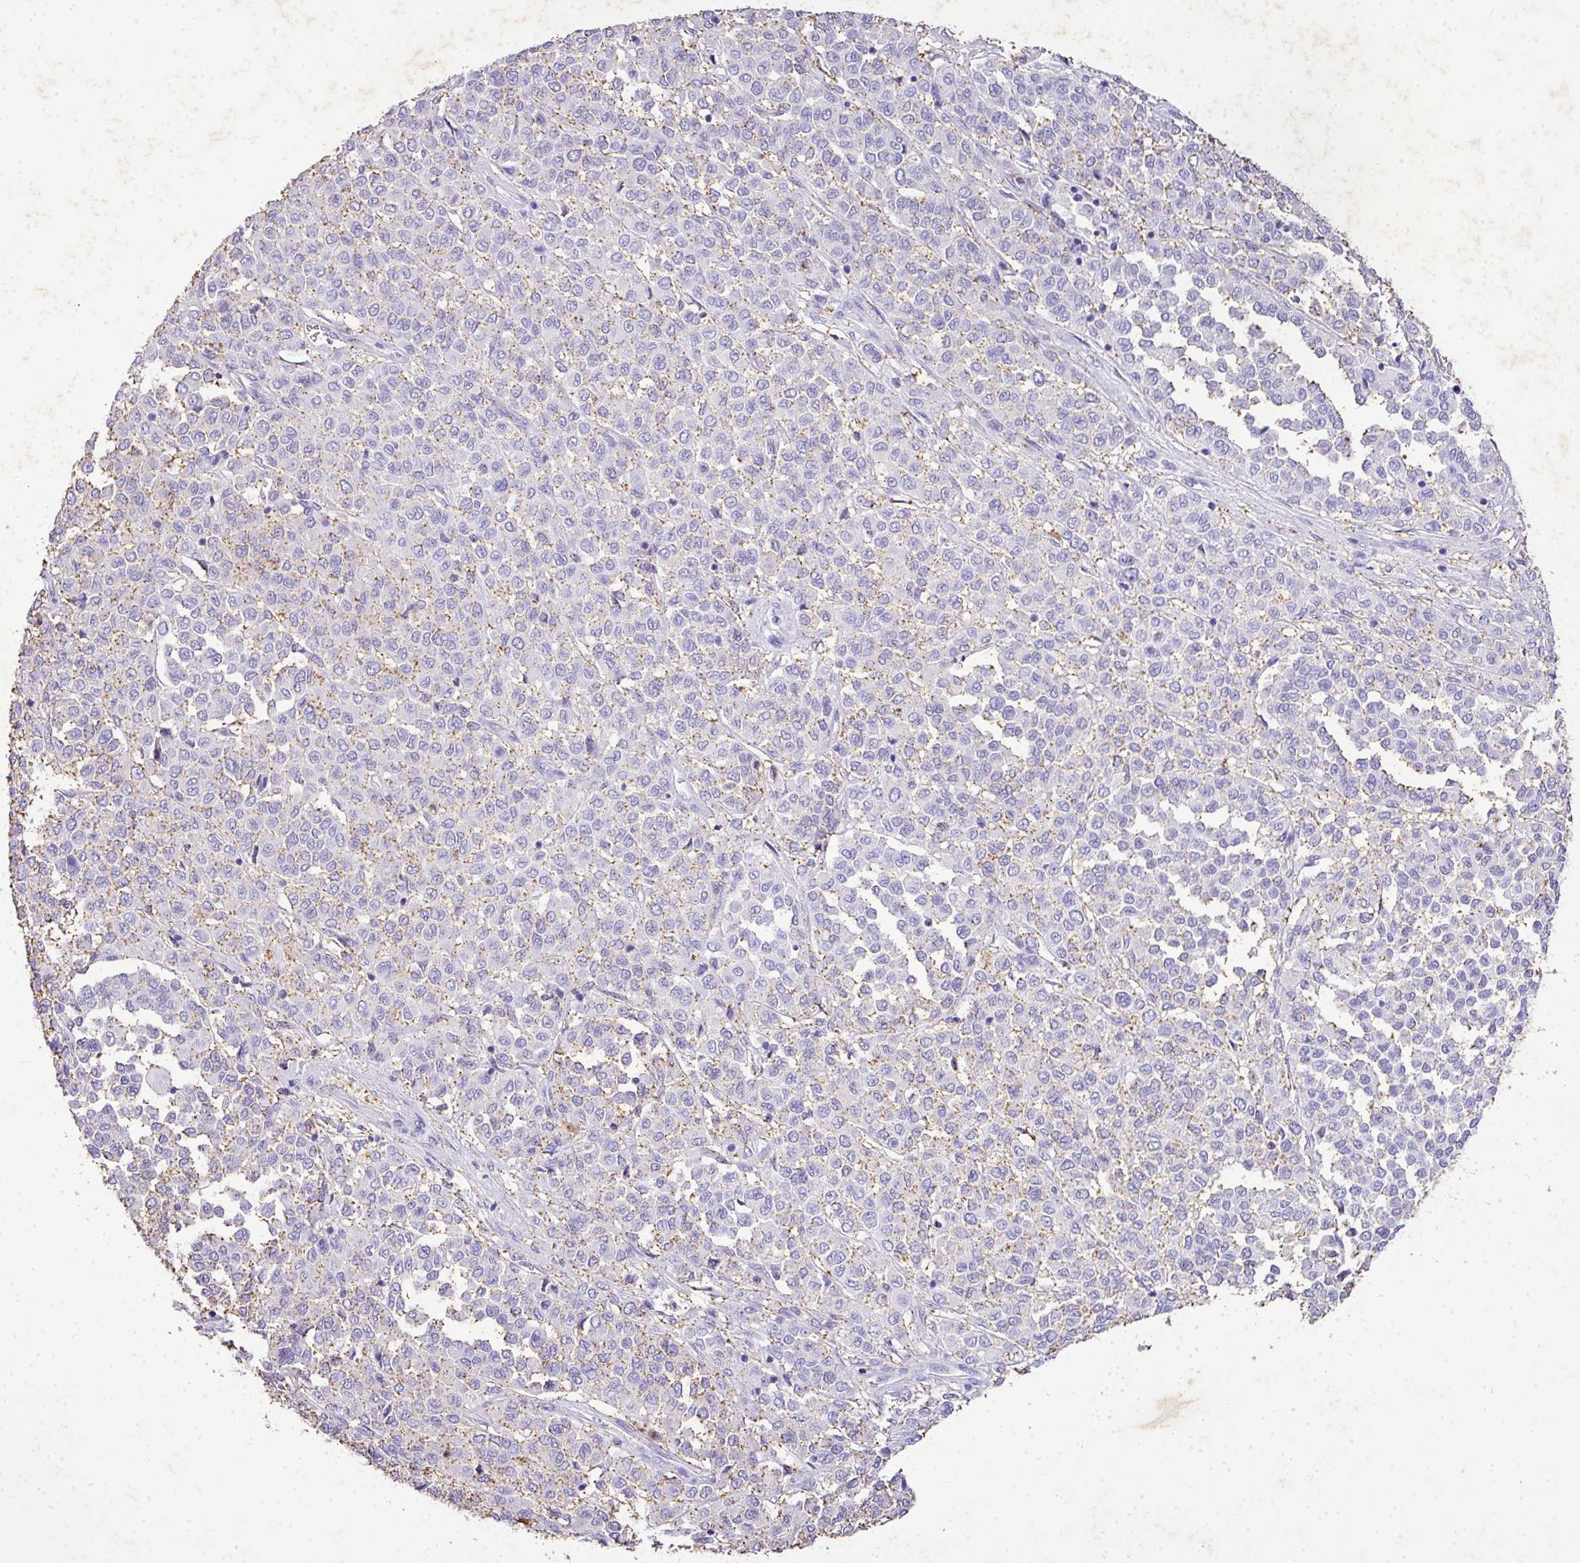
{"staining": {"intensity": "weak", "quantity": "<25%", "location": "cytoplasmic/membranous"}, "tissue": "melanoma", "cell_type": "Tumor cells", "image_type": "cancer", "snomed": [{"axis": "morphology", "description": "Malignant melanoma, Metastatic site"}, {"axis": "topography", "description": "Pancreas"}], "caption": "Histopathology image shows no significant protein positivity in tumor cells of malignant melanoma (metastatic site). Brightfield microscopy of IHC stained with DAB (brown) and hematoxylin (blue), captured at high magnification.", "gene": "KCNJ11", "patient": {"sex": "female", "age": 30}}